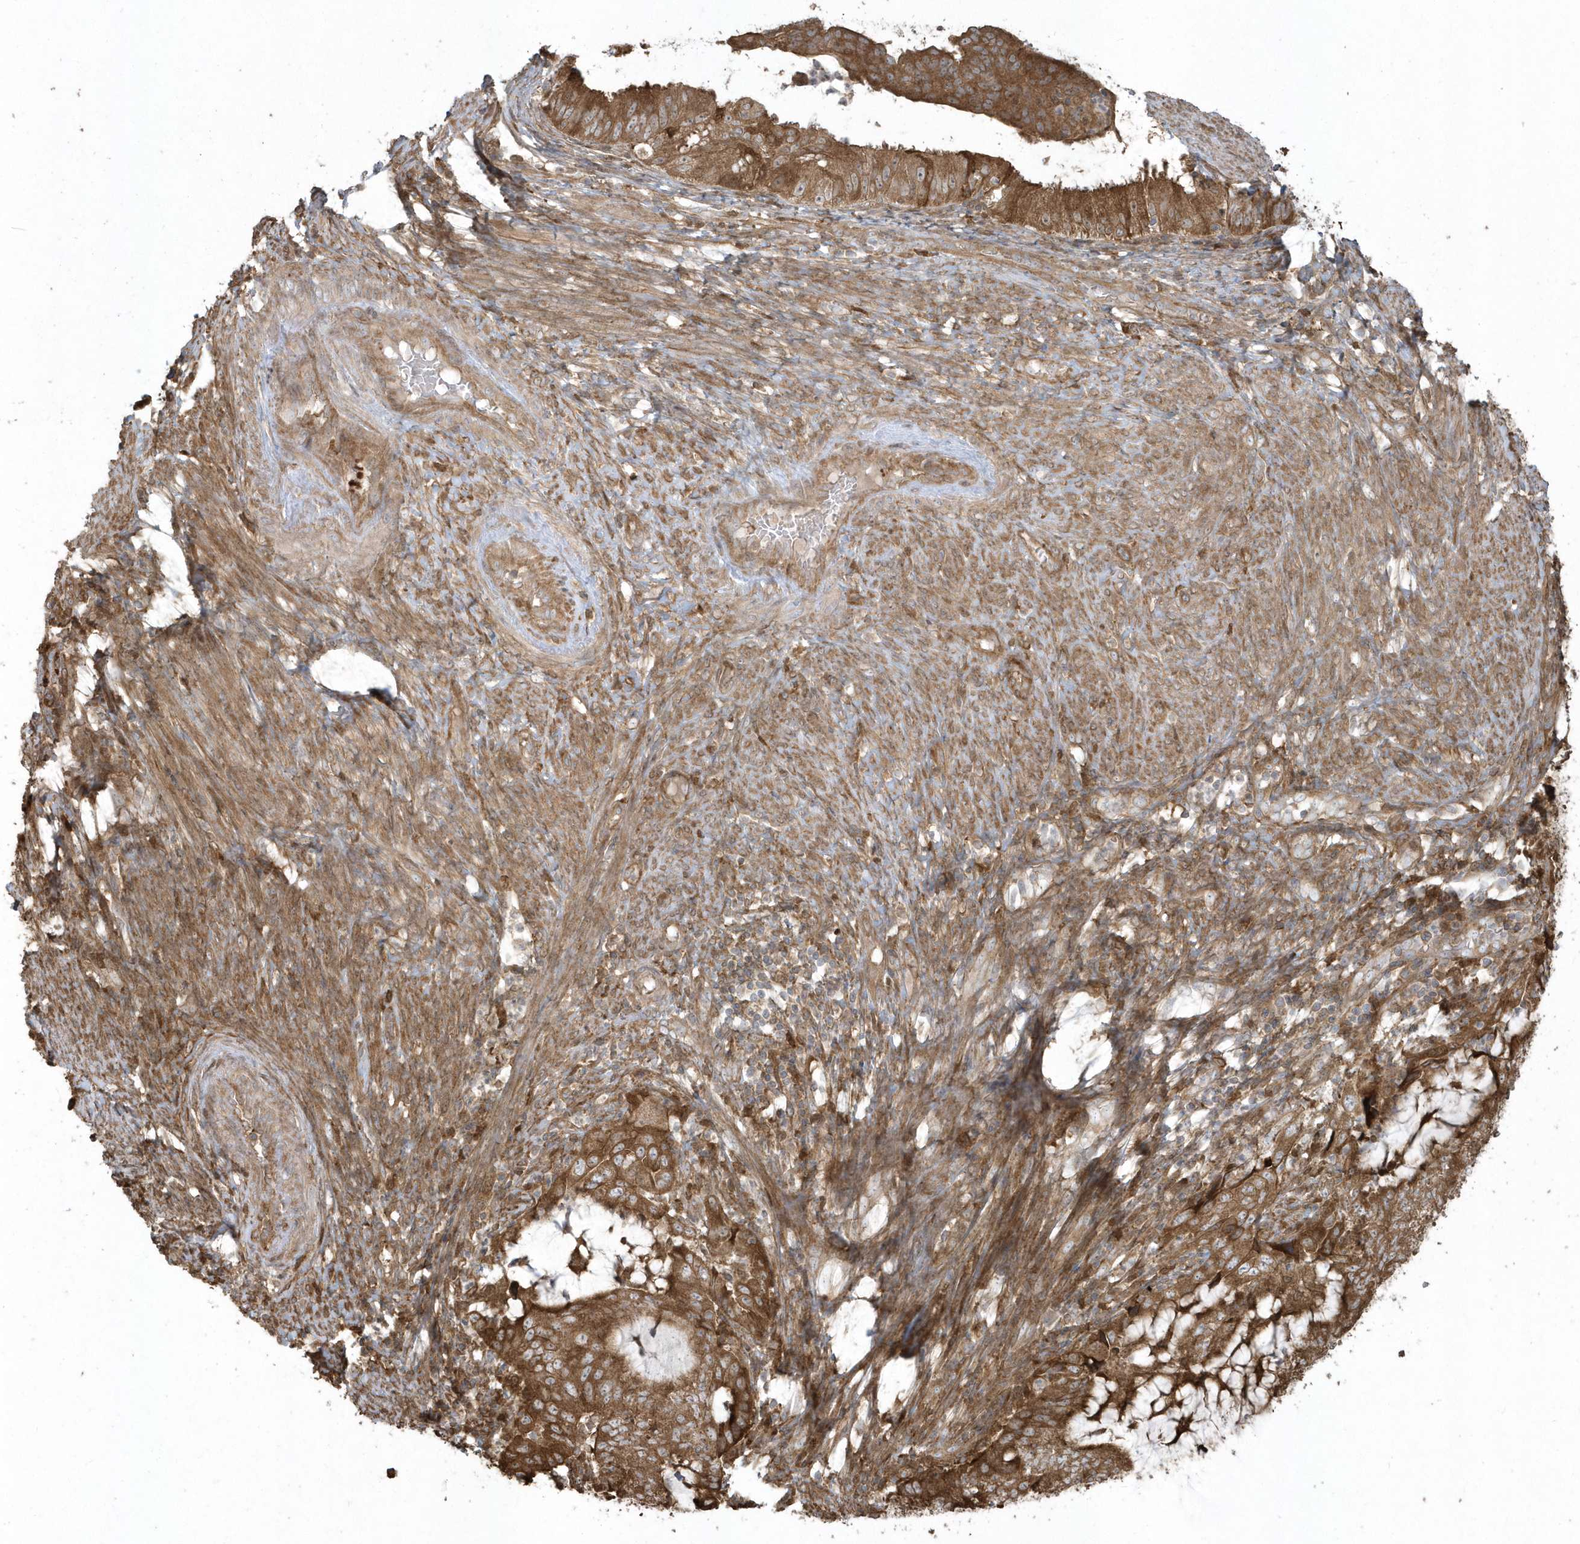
{"staining": {"intensity": "strong", "quantity": ">75%", "location": "cytoplasmic/membranous"}, "tissue": "endometrial cancer", "cell_type": "Tumor cells", "image_type": "cancer", "snomed": [{"axis": "morphology", "description": "Adenocarcinoma, NOS"}, {"axis": "topography", "description": "Endometrium"}], "caption": "Protein staining exhibits strong cytoplasmic/membranous staining in approximately >75% of tumor cells in endometrial cancer (adenocarcinoma).", "gene": "HNMT", "patient": {"sex": "female", "age": 51}}